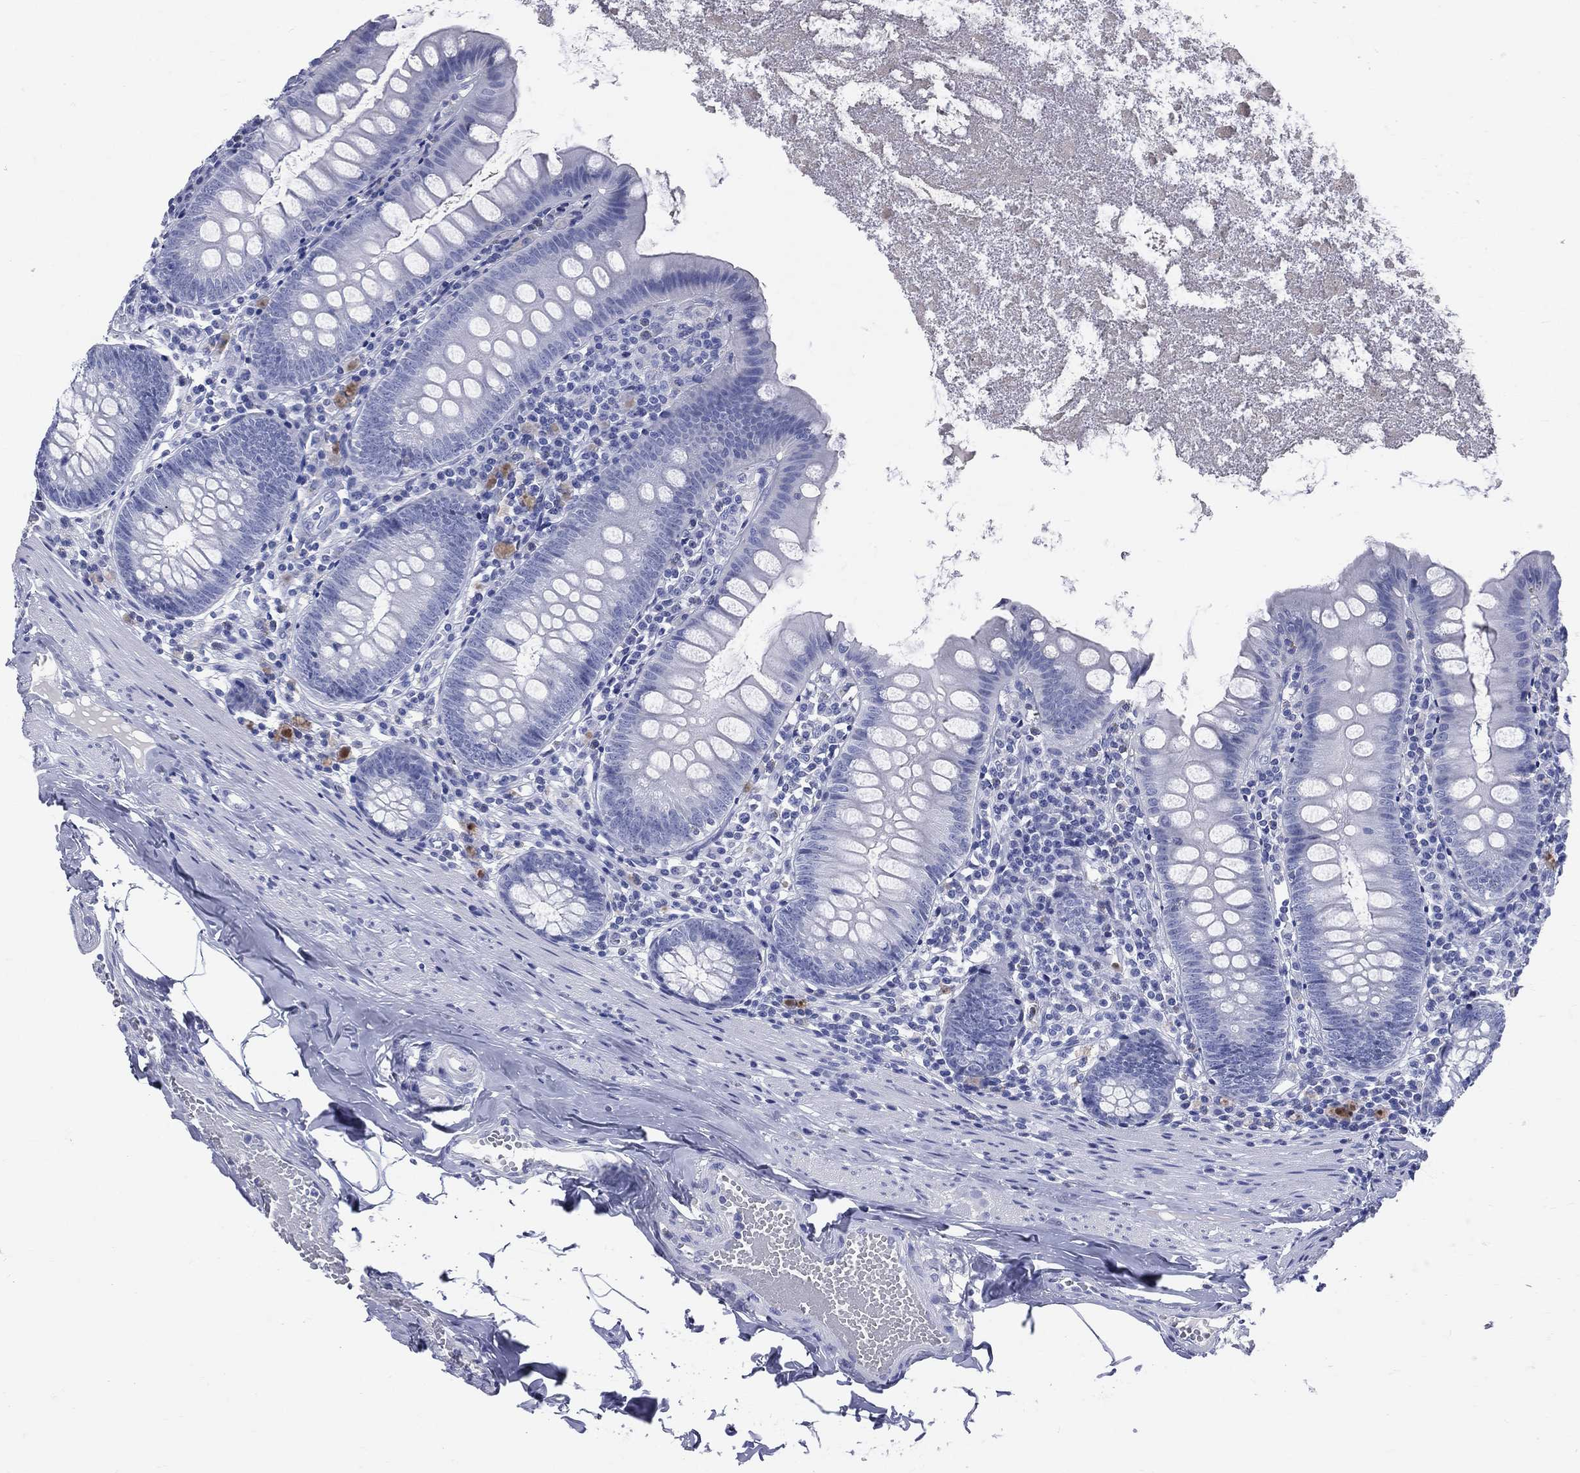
{"staining": {"intensity": "negative", "quantity": "none", "location": "none"}, "tissue": "appendix", "cell_type": "Glandular cells", "image_type": "normal", "snomed": [{"axis": "morphology", "description": "Normal tissue, NOS"}, {"axis": "topography", "description": "Appendix"}], "caption": "High power microscopy image of an immunohistochemistry photomicrograph of normal appendix, revealing no significant positivity in glandular cells.", "gene": "CYLC1", "patient": {"sex": "female", "age": 82}}